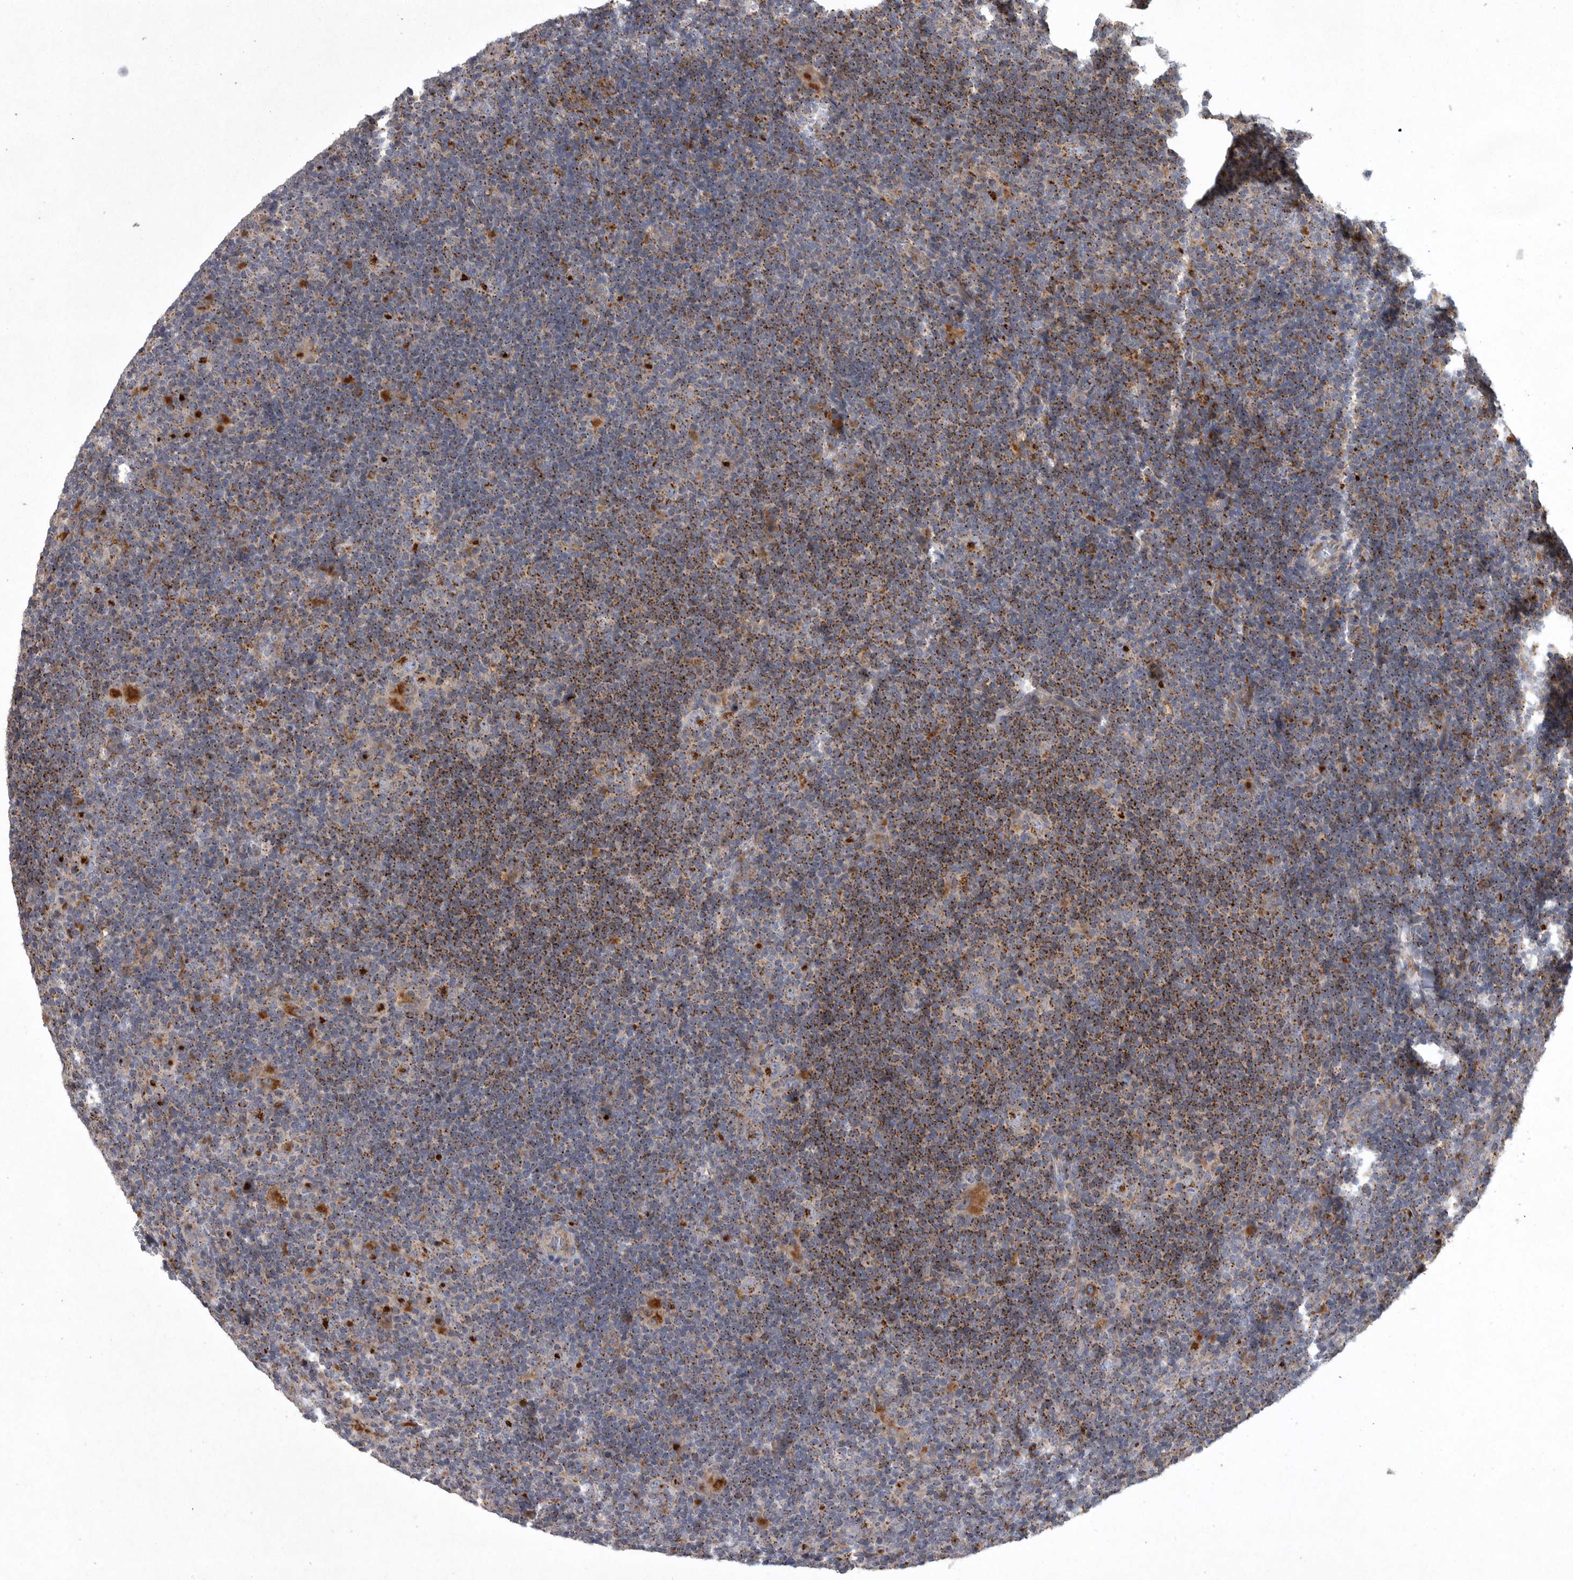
{"staining": {"intensity": "moderate", "quantity": ">75%", "location": "cytoplasmic/membranous"}, "tissue": "lymphoma", "cell_type": "Tumor cells", "image_type": "cancer", "snomed": [{"axis": "morphology", "description": "Hodgkin's disease, NOS"}, {"axis": "topography", "description": "Lymph node"}], "caption": "Hodgkin's disease stained for a protein (brown) reveals moderate cytoplasmic/membranous positive expression in about >75% of tumor cells.", "gene": "LAMTOR3", "patient": {"sex": "female", "age": 57}}